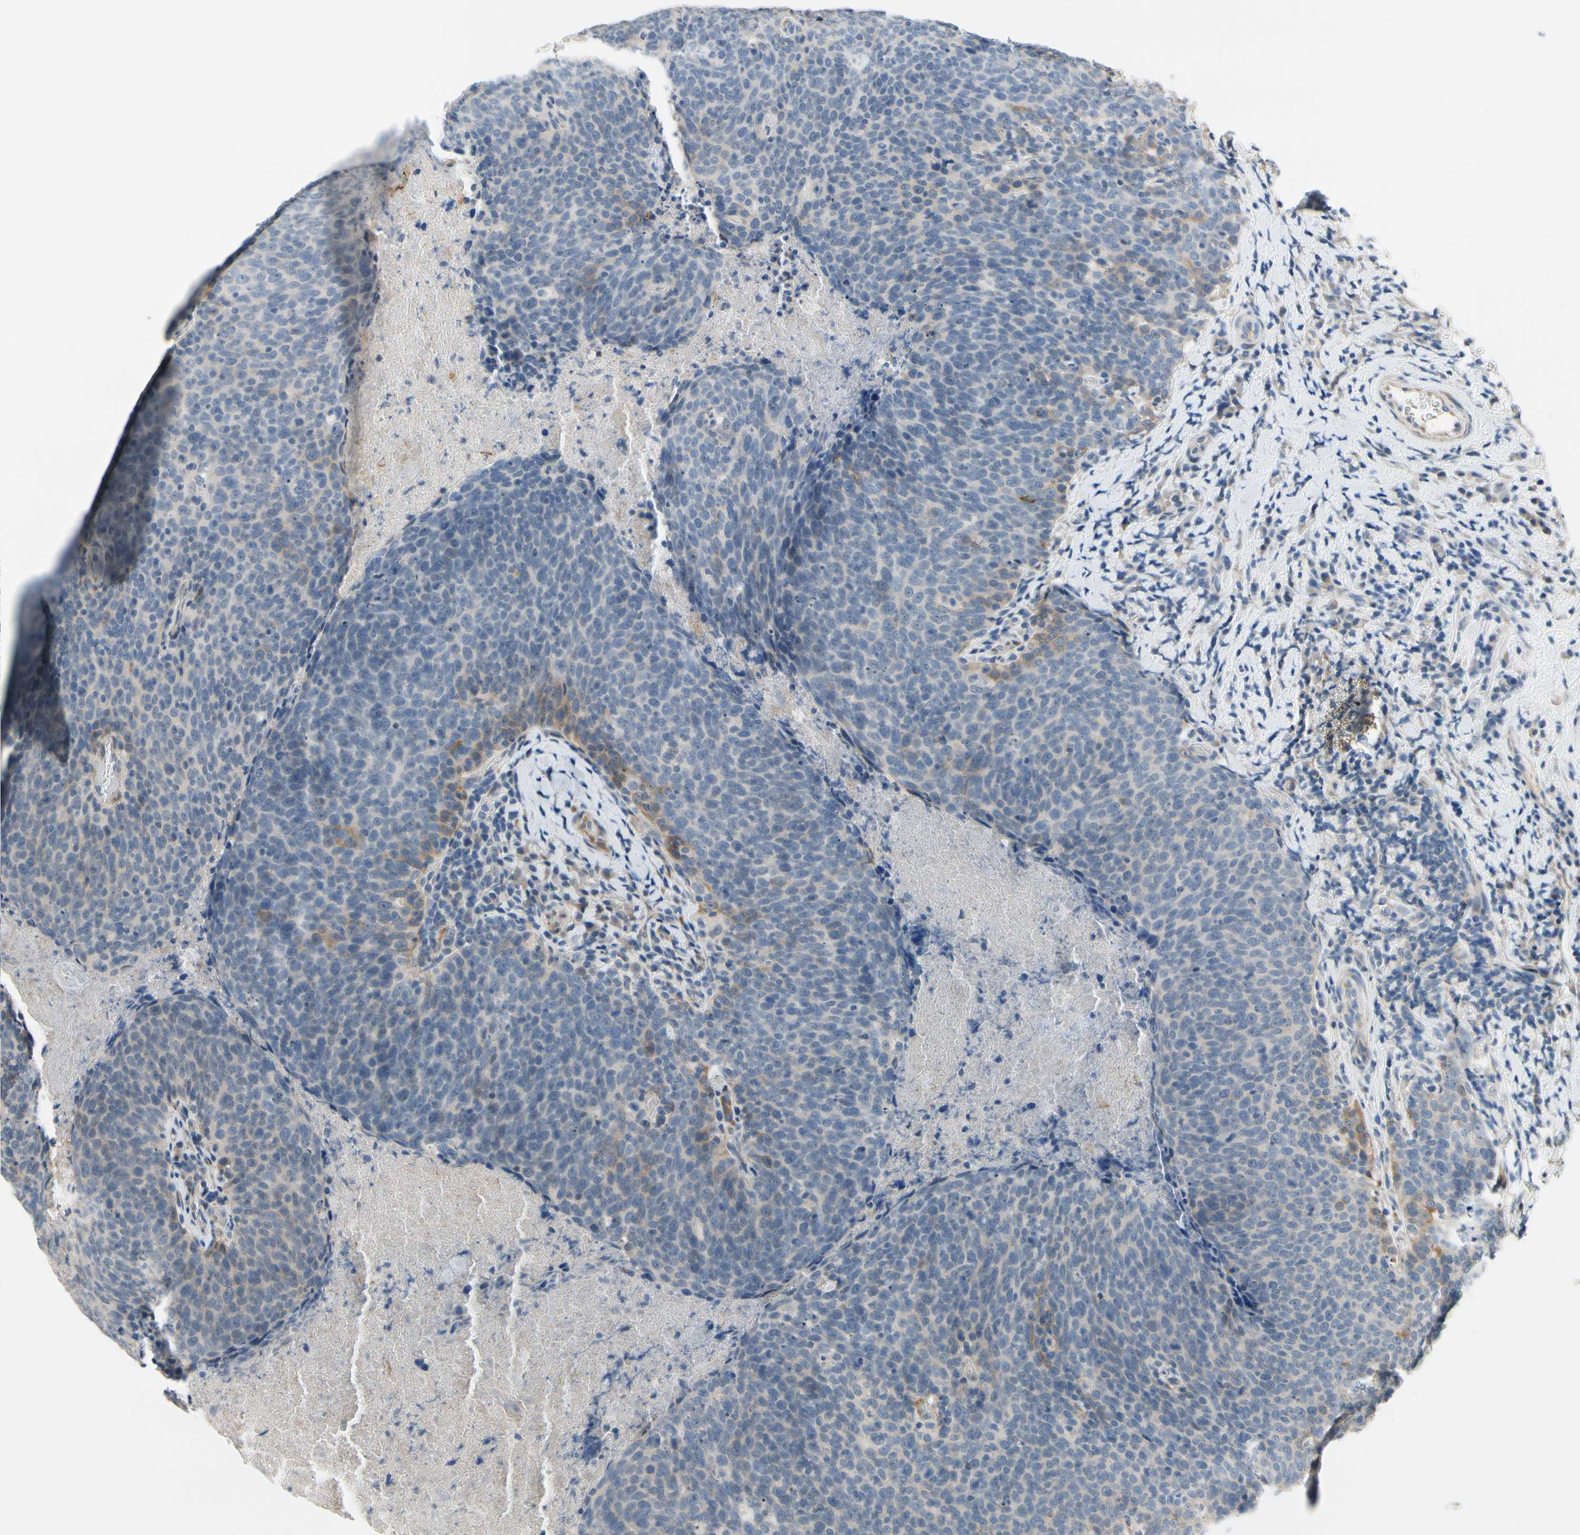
{"staining": {"intensity": "weak", "quantity": "<25%", "location": "cytoplasmic/membranous"}, "tissue": "head and neck cancer", "cell_type": "Tumor cells", "image_type": "cancer", "snomed": [{"axis": "morphology", "description": "Squamous cell carcinoma, NOS"}, {"axis": "morphology", "description": "Squamous cell carcinoma, metastatic, NOS"}, {"axis": "topography", "description": "Lymph node"}, {"axis": "topography", "description": "Head-Neck"}], "caption": "Protein analysis of head and neck squamous cell carcinoma shows no significant staining in tumor cells. (Immunohistochemistry (ihc), brightfield microscopy, high magnification).", "gene": "SLC27A6", "patient": {"sex": "male", "age": 62}}